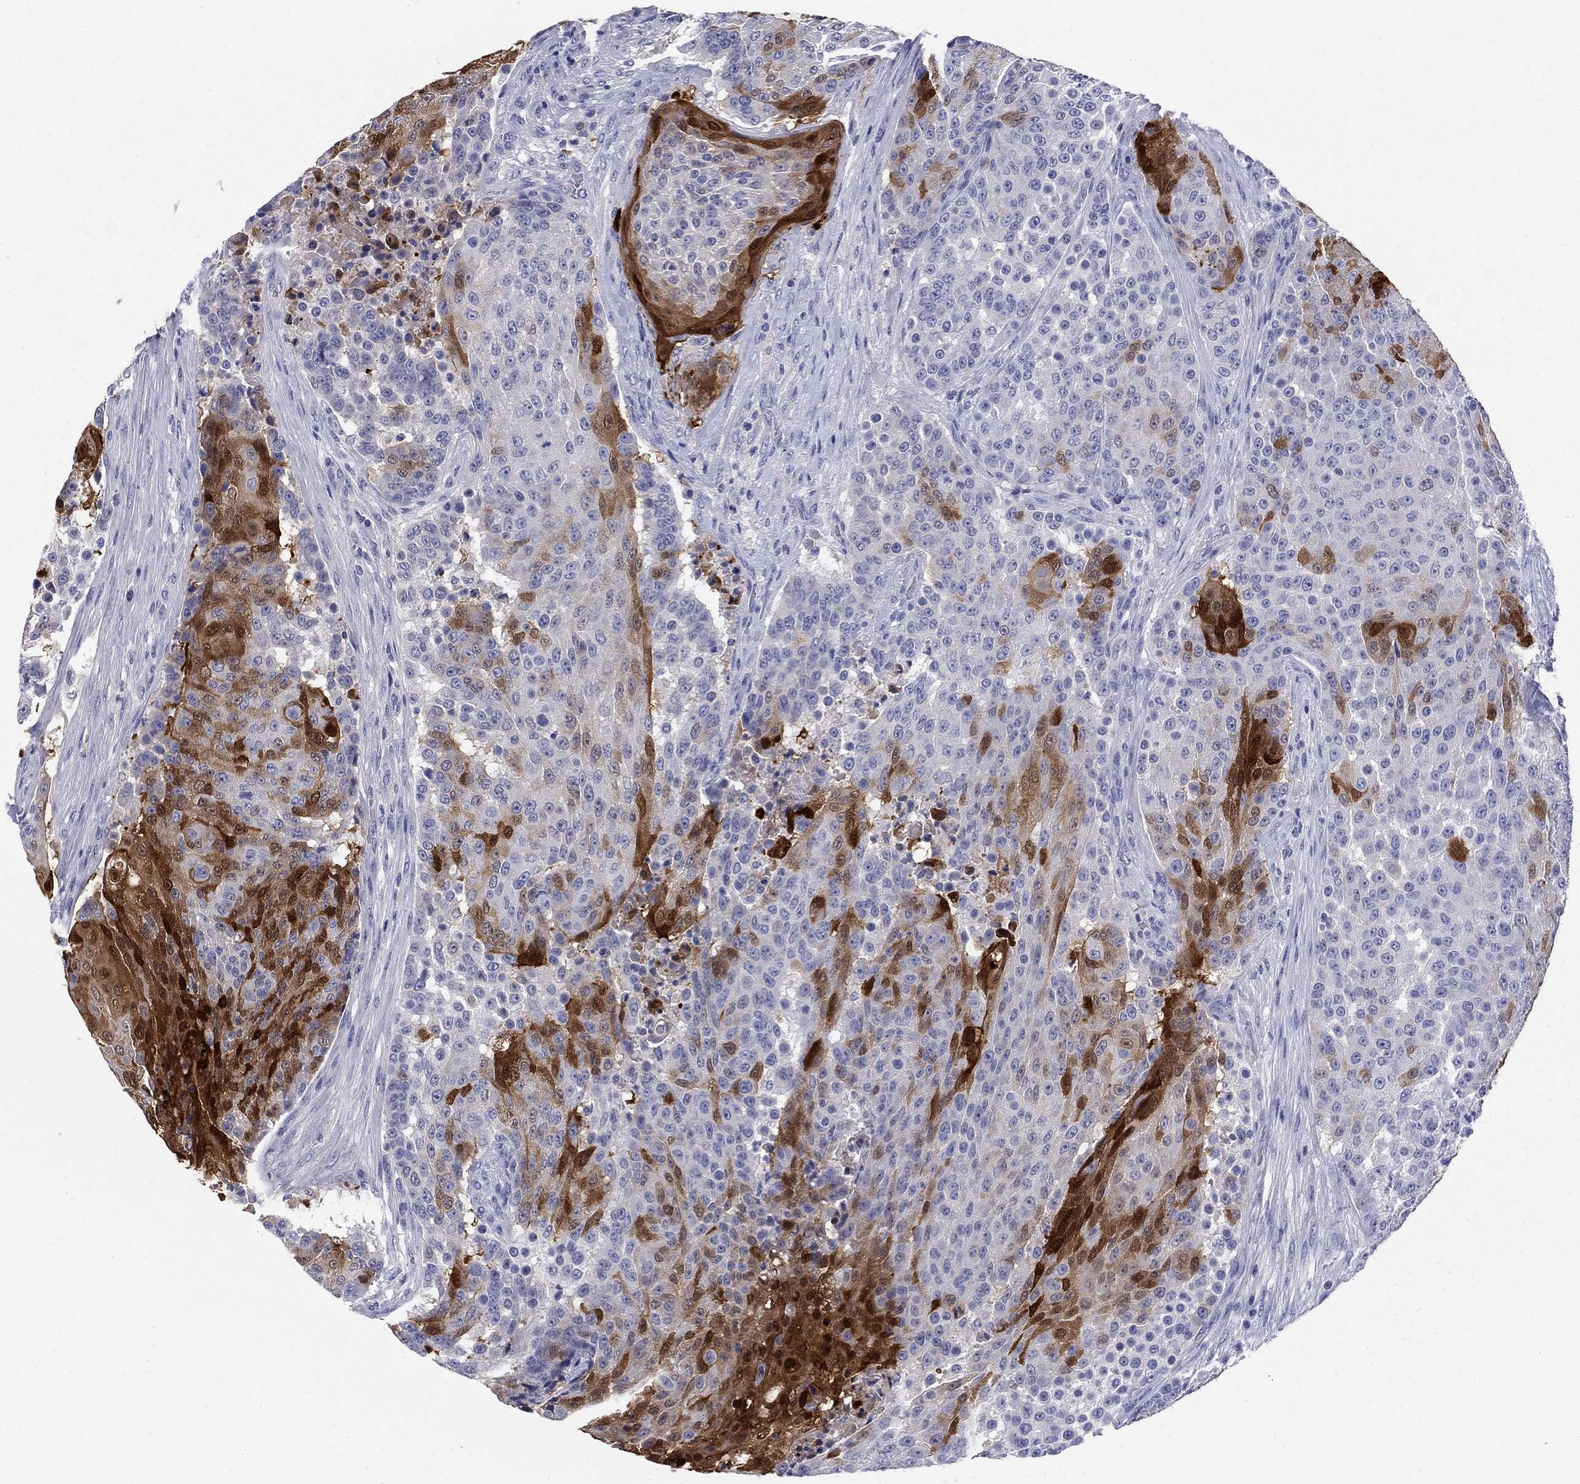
{"staining": {"intensity": "strong", "quantity": "<25%", "location": "cytoplasmic/membranous"}, "tissue": "urothelial cancer", "cell_type": "Tumor cells", "image_type": "cancer", "snomed": [{"axis": "morphology", "description": "Urothelial carcinoma, High grade"}, {"axis": "topography", "description": "Urinary bladder"}], "caption": "Urothelial carcinoma (high-grade) was stained to show a protein in brown. There is medium levels of strong cytoplasmic/membranous staining in about <25% of tumor cells.", "gene": "SERPINB2", "patient": {"sex": "female", "age": 63}}